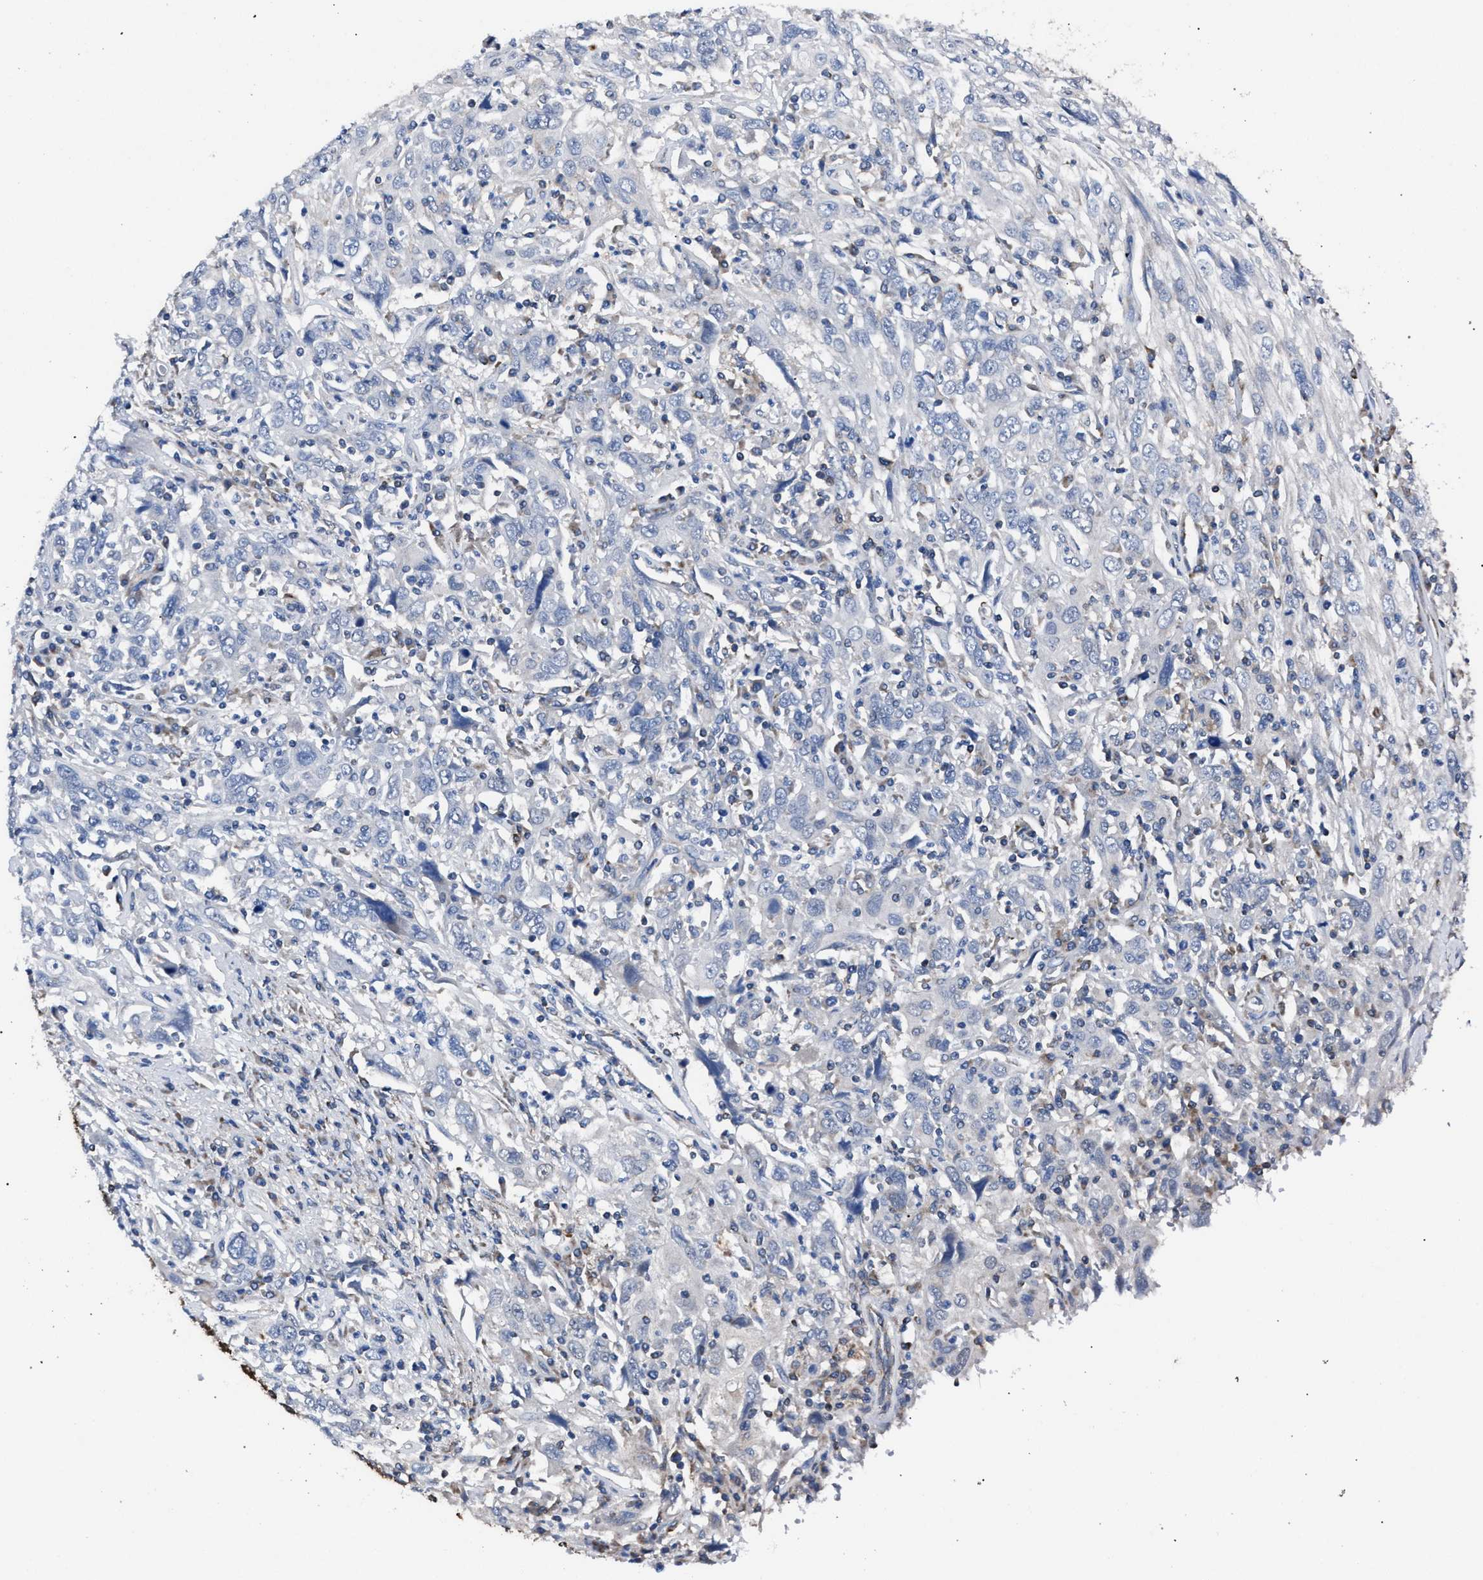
{"staining": {"intensity": "negative", "quantity": "none", "location": "none"}, "tissue": "cervical cancer", "cell_type": "Tumor cells", "image_type": "cancer", "snomed": [{"axis": "morphology", "description": "Squamous cell carcinoma, NOS"}, {"axis": "topography", "description": "Cervix"}], "caption": "This image is of cervical squamous cell carcinoma stained with immunohistochemistry to label a protein in brown with the nuclei are counter-stained blue. There is no staining in tumor cells.", "gene": "CRYZ", "patient": {"sex": "female", "age": 46}}